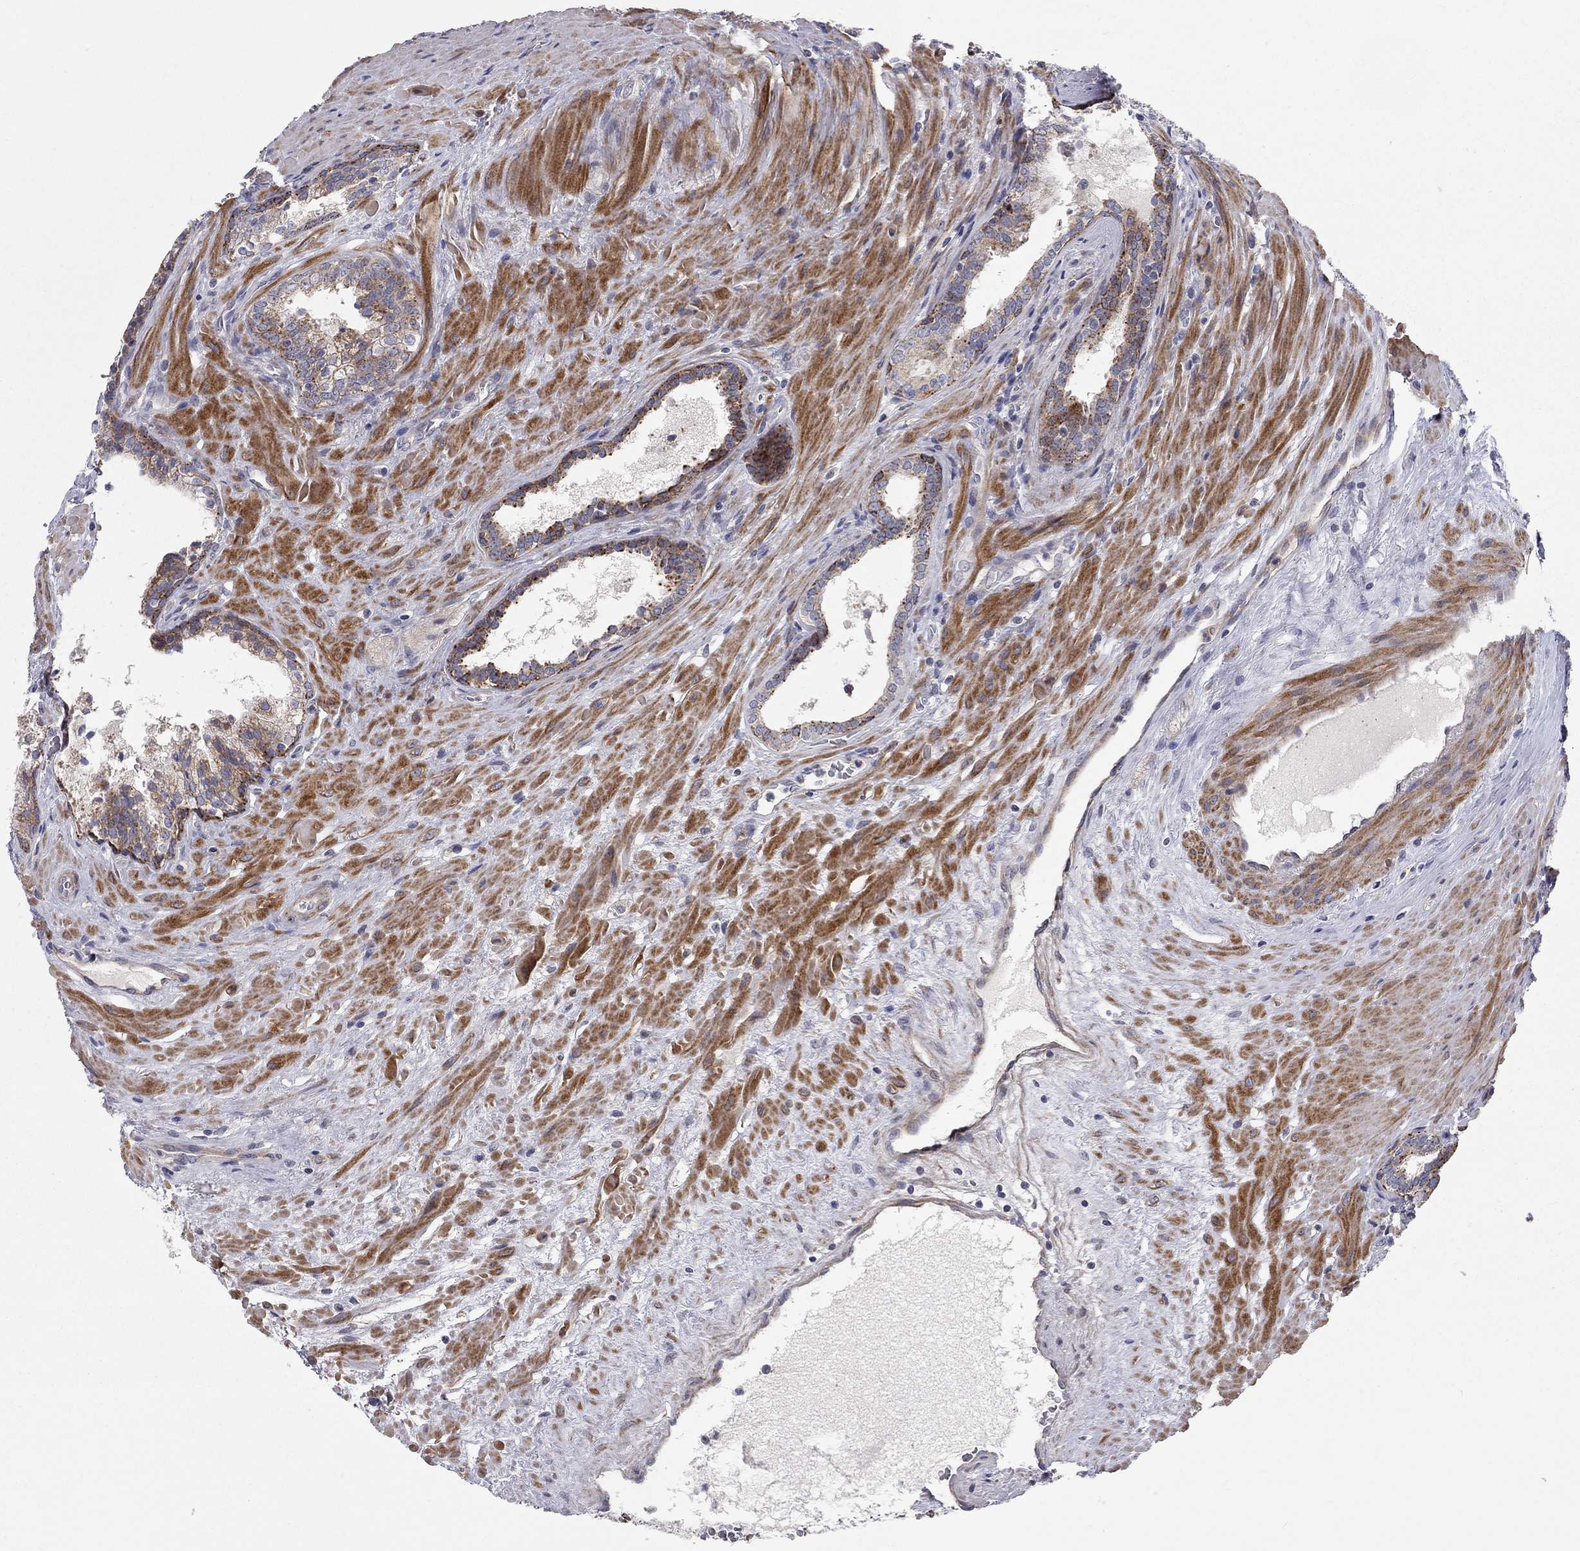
{"staining": {"intensity": "moderate", "quantity": "<25%", "location": "cytoplasmic/membranous"}, "tissue": "prostate cancer", "cell_type": "Tumor cells", "image_type": "cancer", "snomed": [{"axis": "morphology", "description": "Adenocarcinoma, NOS"}, {"axis": "topography", "description": "Prostate"}], "caption": "A photomicrograph of human adenocarcinoma (prostate) stained for a protein reveals moderate cytoplasmic/membranous brown staining in tumor cells.", "gene": "KANSL1L", "patient": {"sex": "male", "age": 66}}